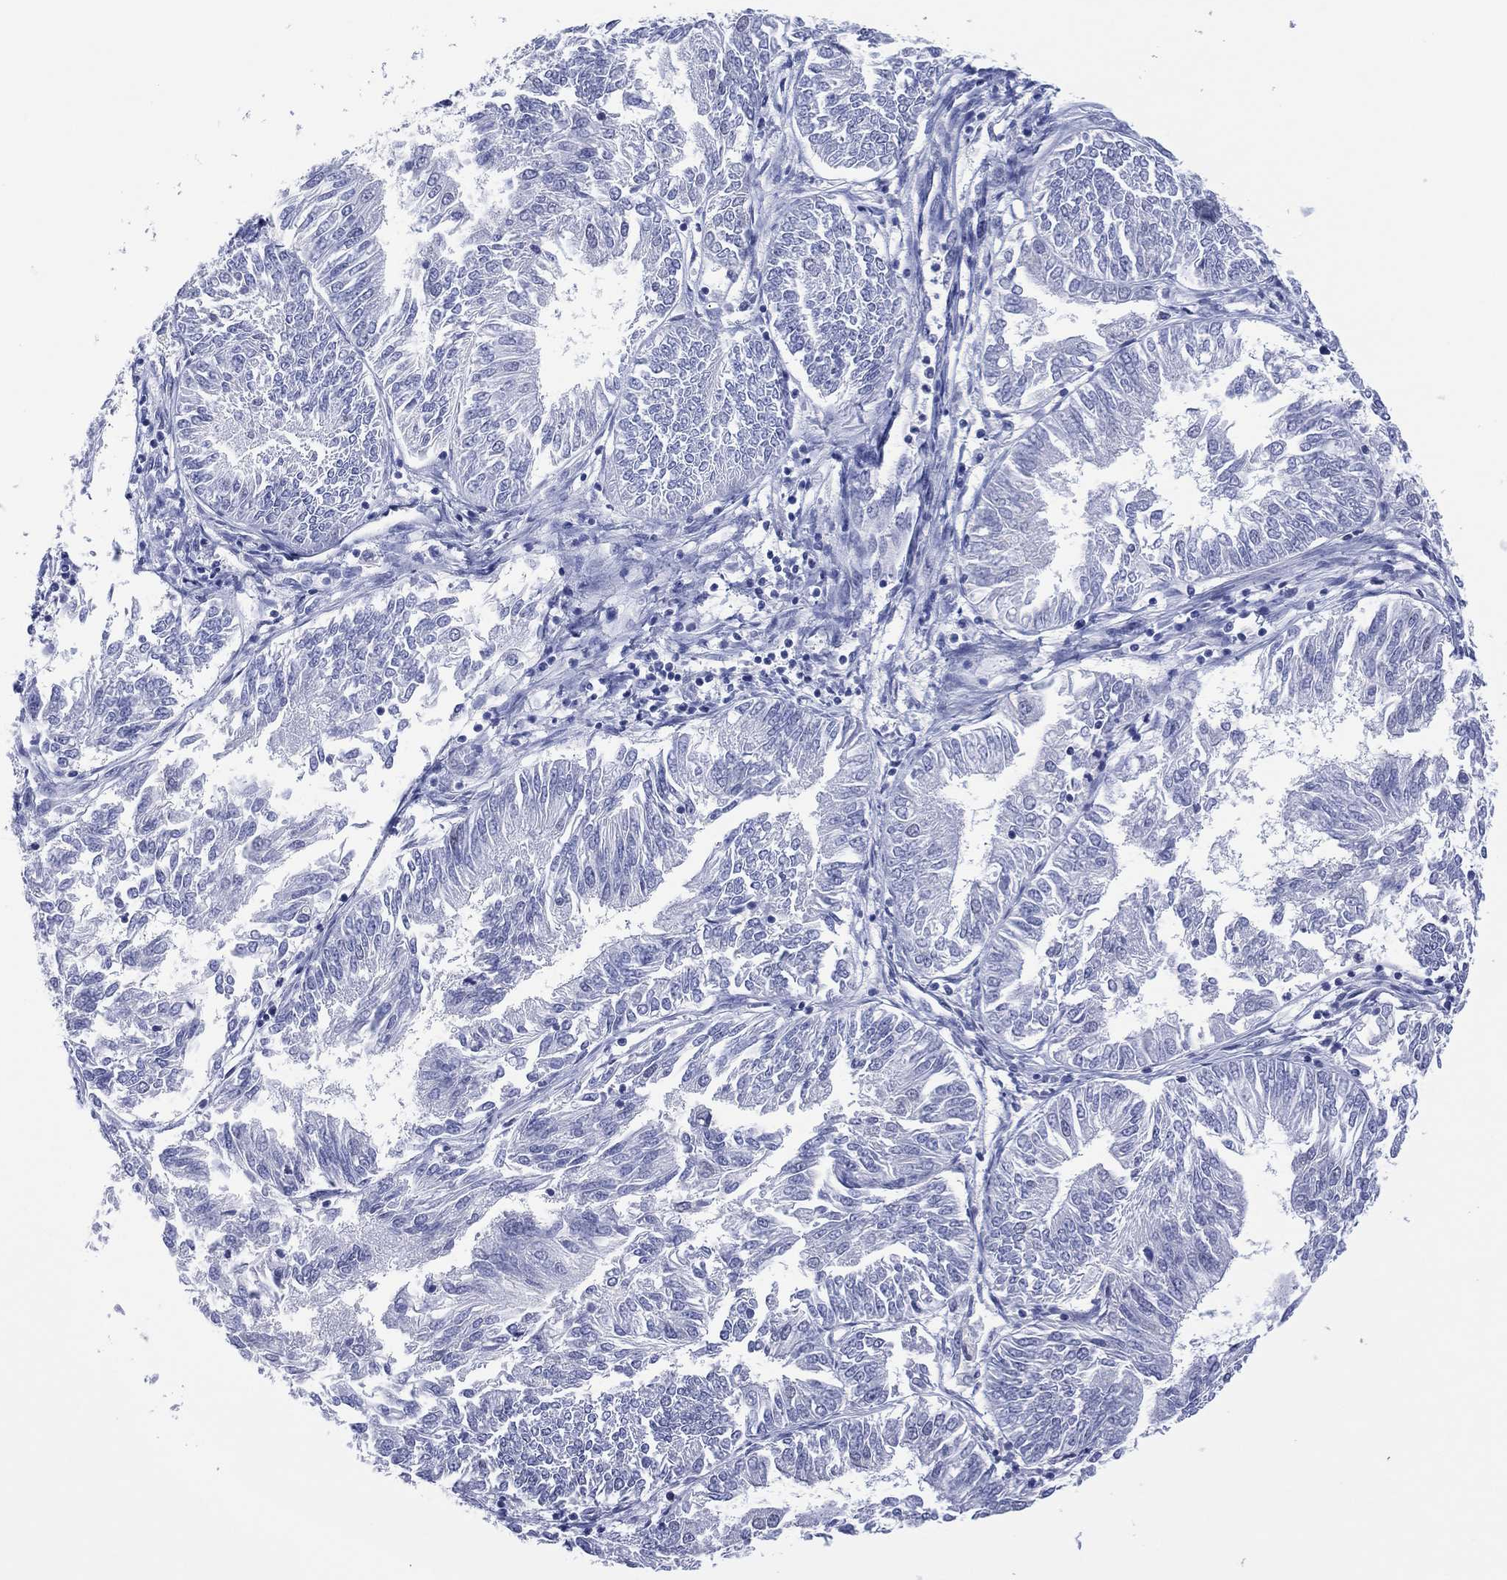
{"staining": {"intensity": "negative", "quantity": "none", "location": "none"}, "tissue": "endometrial cancer", "cell_type": "Tumor cells", "image_type": "cancer", "snomed": [{"axis": "morphology", "description": "Adenocarcinoma, NOS"}, {"axis": "topography", "description": "Endometrium"}], "caption": "This image is of endometrial cancer stained with IHC to label a protein in brown with the nuclei are counter-stained blue. There is no positivity in tumor cells.", "gene": "UTF1", "patient": {"sex": "female", "age": 58}}